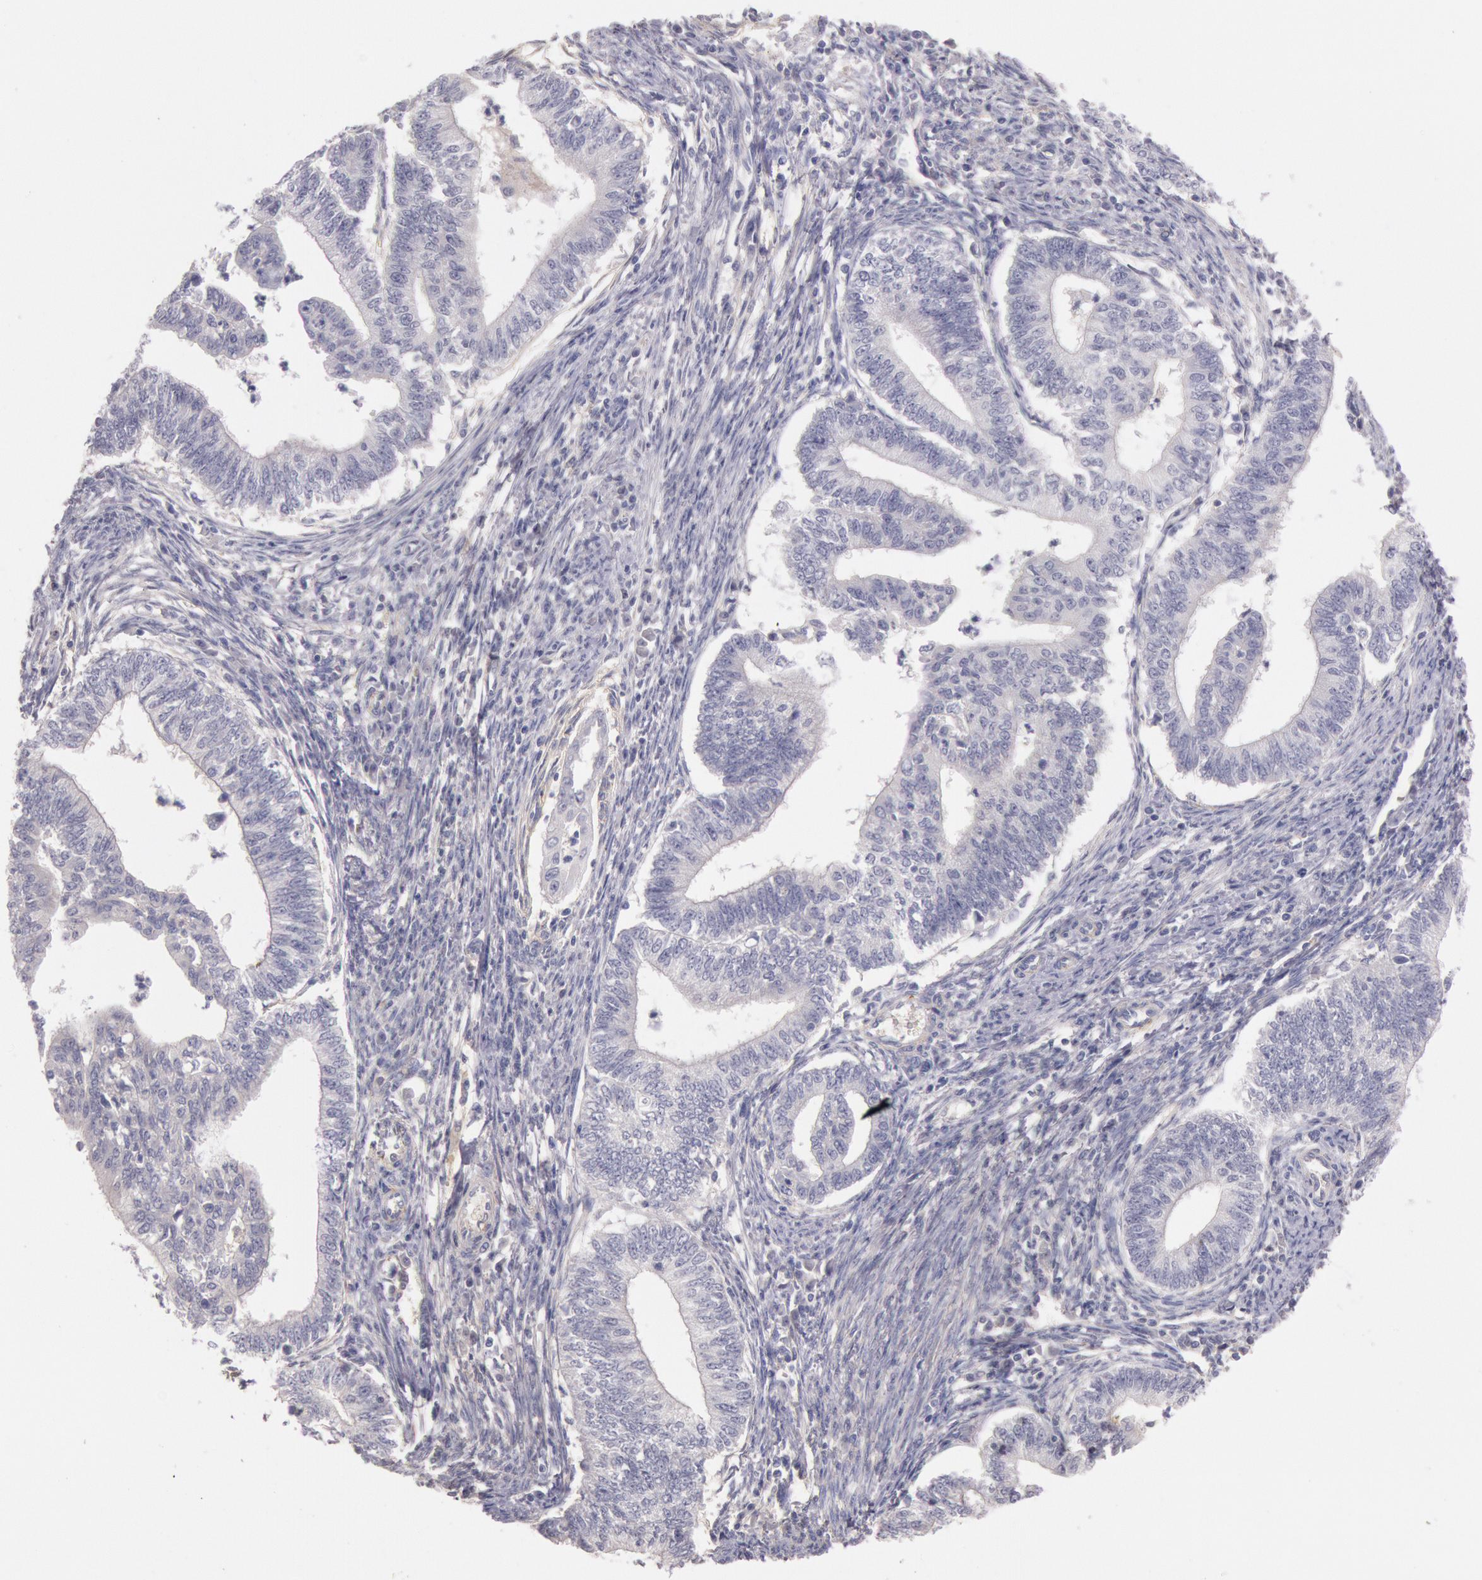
{"staining": {"intensity": "negative", "quantity": "none", "location": "none"}, "tissue": "endometrial cancer", "cell_type": "Tumor cells", "image_type": "cancer", "snomed": [{"axis": "morphology", "description": "Adenocarcinoma, NOS"}, {"axis": "topography", "description": "Endometrium"}], "caption": "A photomicrograph of human endometrial cancer (adenocarcinoma) is negative for staining in tumor cells. Nuclei are stained in blue.", "gene": "TRIB2", "patient": {"sex": "female", "age": 66}}